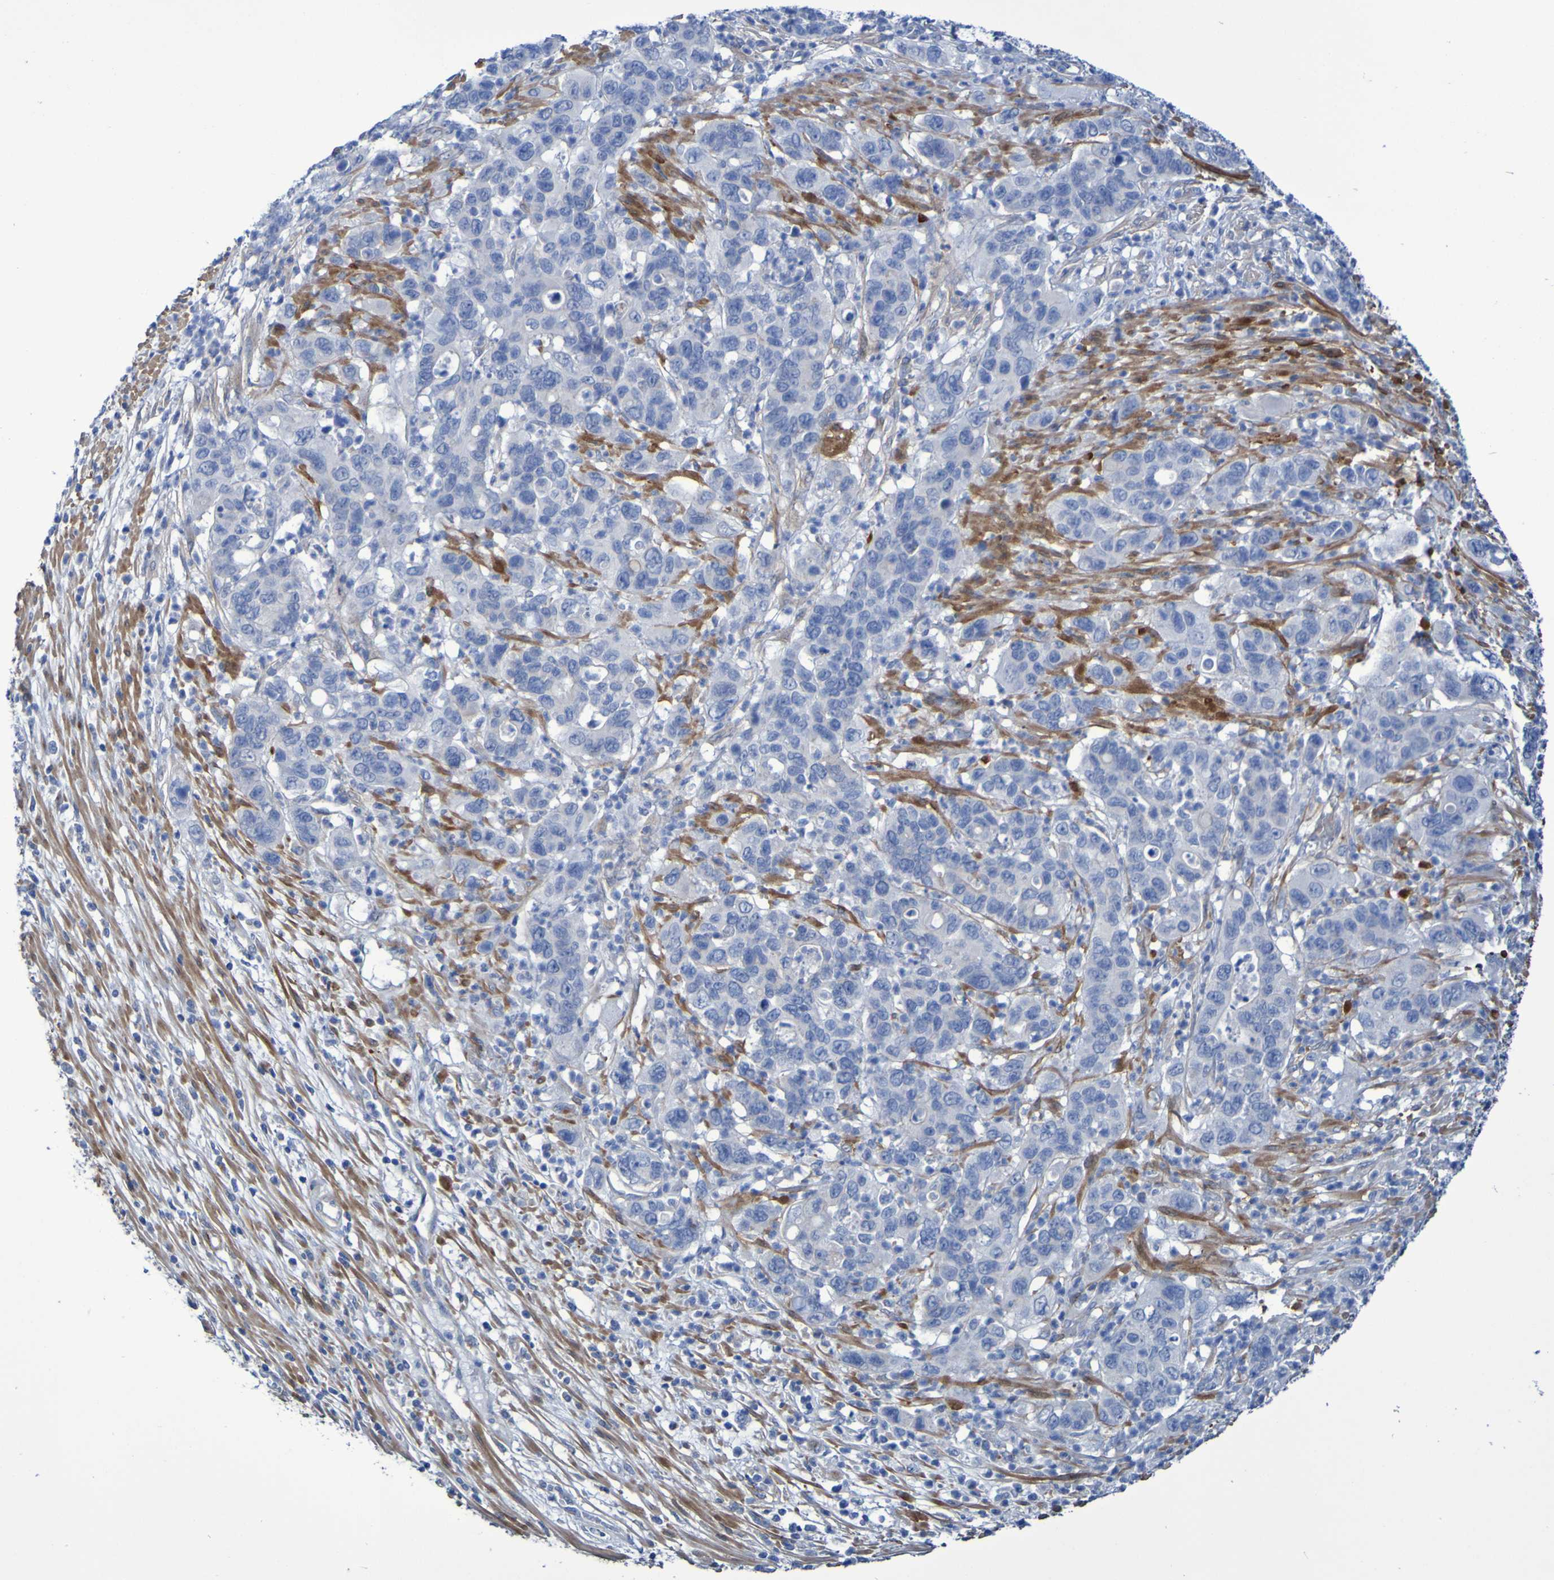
{"staining": {"intensity": "negative", "quantity": "none", "location": "none"}, "tissue": "pancreatic cancer", "cell_type": "Tumor cells", "image_type": "cancer", "snomed": [{"axis": "morphology", "description": "Adenocarcinoma, NOS"}, {"axis": "topography", "description": "Pancreas"}], "caption": "There is no significant staining in tumor cells of adenocarcinoma (pancreatic).", "gene": "LPP", "patient": {"sex": "female", "age": 71}}